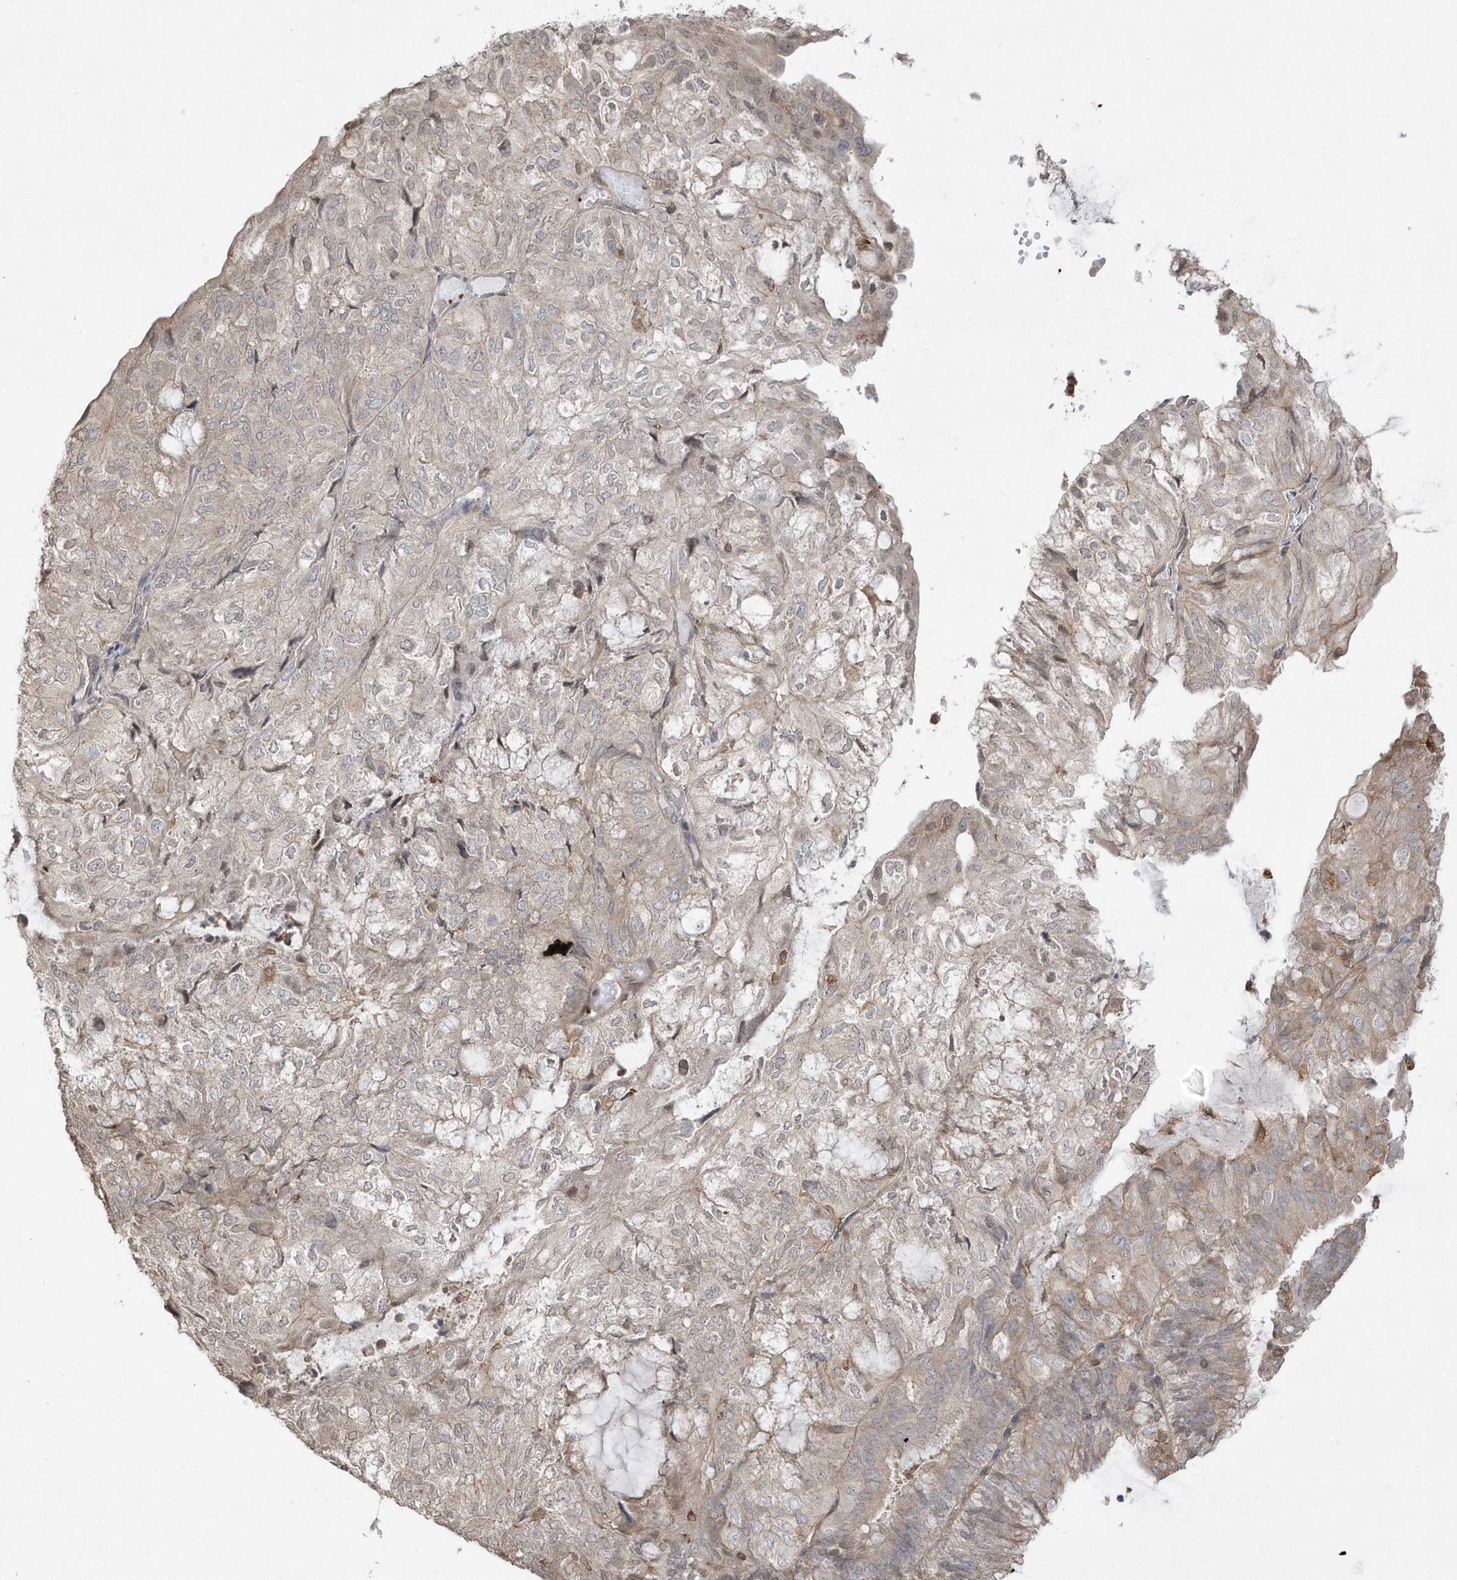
{"staining": {"intensity": "weak", "quantity": "<25%", "location": "cytoplasmic/membranous"}, "tissue": "endometrial cancer", "cell_type": "Tumor cells", "image_type": "cancer", "snomed": [{"axis": "morphology", "description": "Adenocarcinoma, NOS"}, {"axis": "topography", "description": "Endometrium"}], "caption": "Immunohistochemistry image of adenocarcinoma (endometrial) stained for a protein (brown), which shows no staining in tumor cells.", "gene": "BSN", "patient": {"sex": "female", "age": 81}}